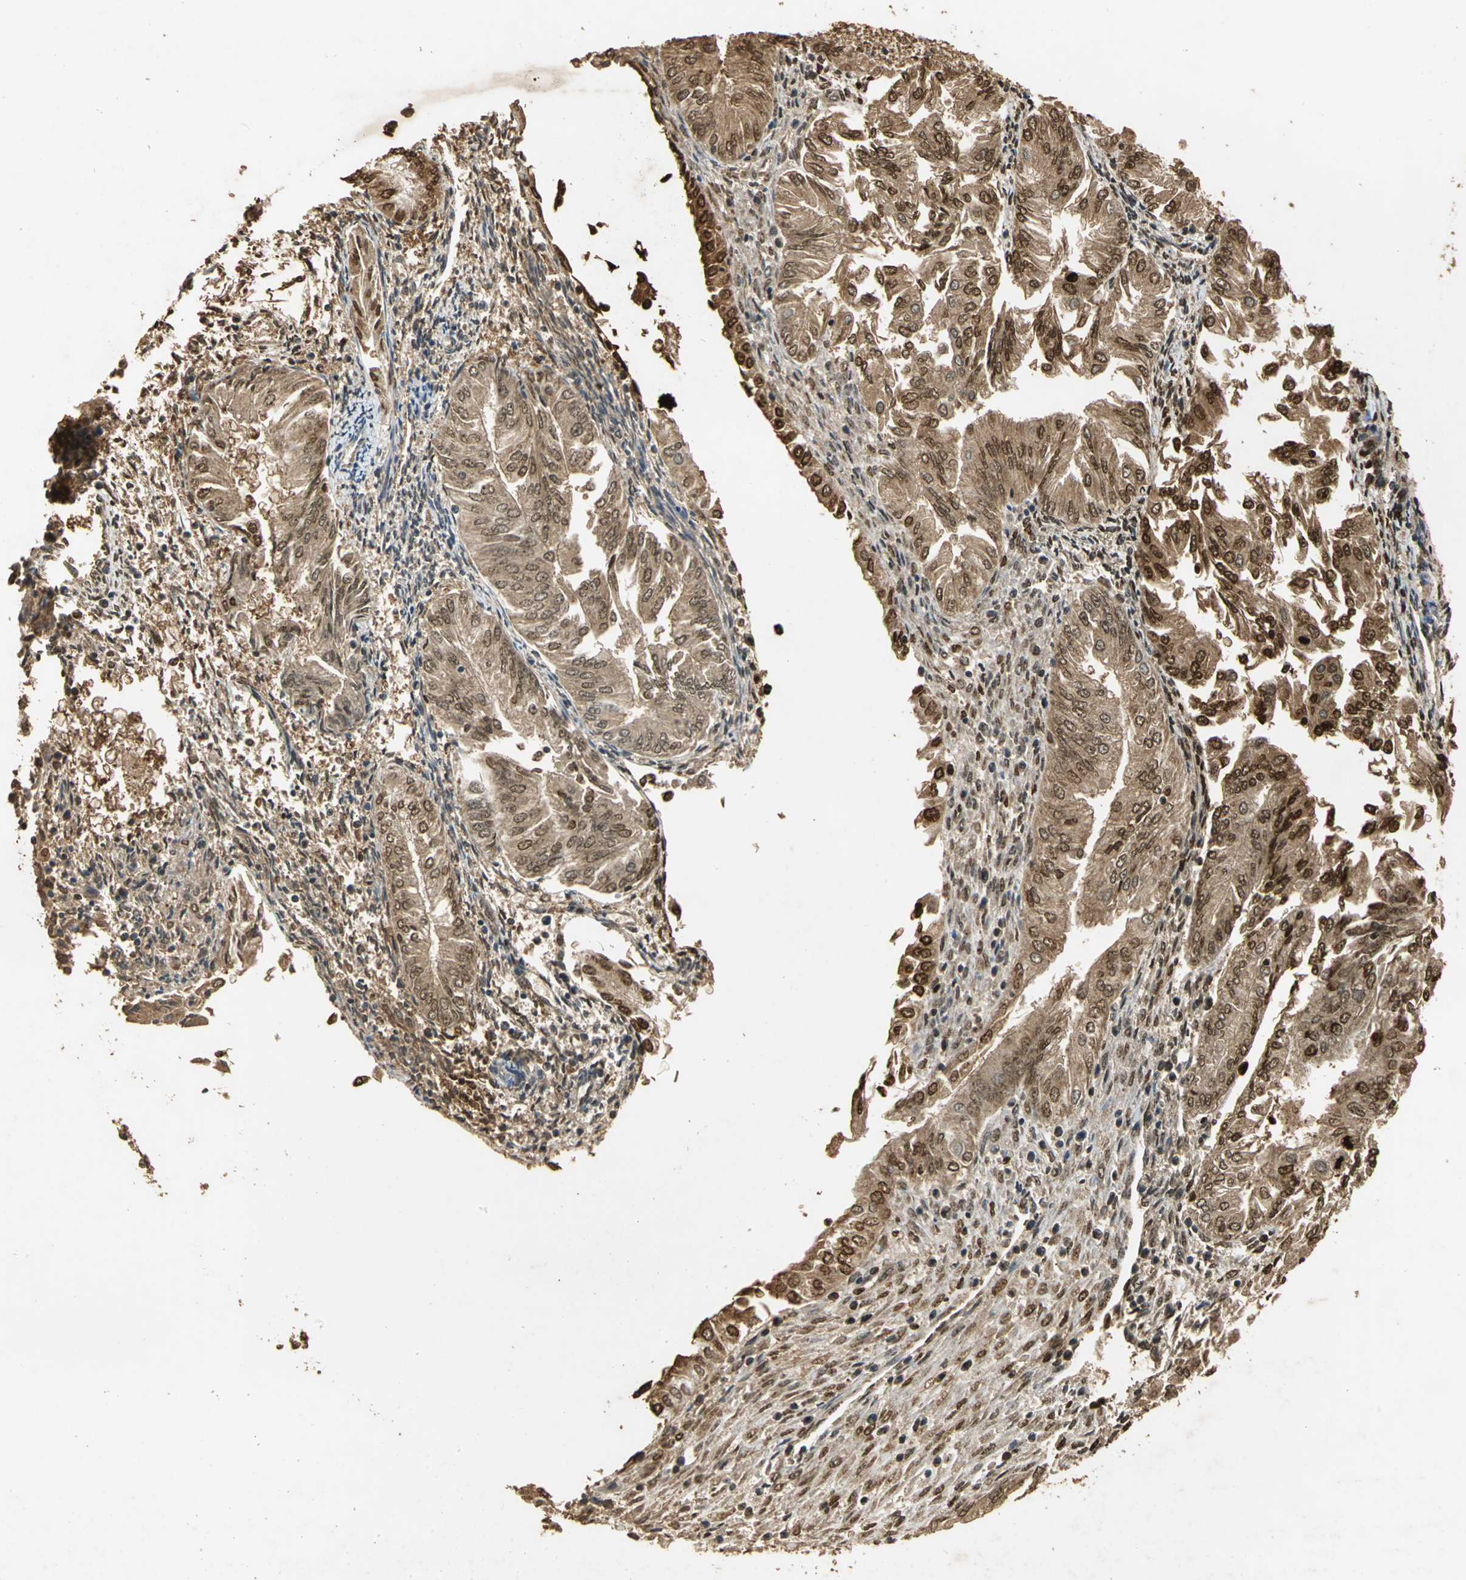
{"staining": {"intensity": "strong", "quantity": ">75%", "location": "cytoplasmic/membranous"}, "tissue": "endometrial cancer", "cell_type": "Tumor cells", "image_type": "cancer", "snomed": [{"axis": "morphology", "description": "Adenocarcinoma, NOS"}, {"axis": "topography", "description": "Endometrium"}], "caption": "Immunohistochemistry (IHC) staining of endometrial cancer (adenocarcinoma), which reveals high levels of strong cytoplasmic/membranous expression in approximately >75% of tumor cells indicating strong cytoplasmic/membranous protein staining. The staining was performed using DAB (3,3'-diaminobenzidine) (brown) for protein detection and nuclei were counterstained in hematoxylin (blue).", "gene": "GAPDH", "patient": {"sex": "female", "age": 53}}